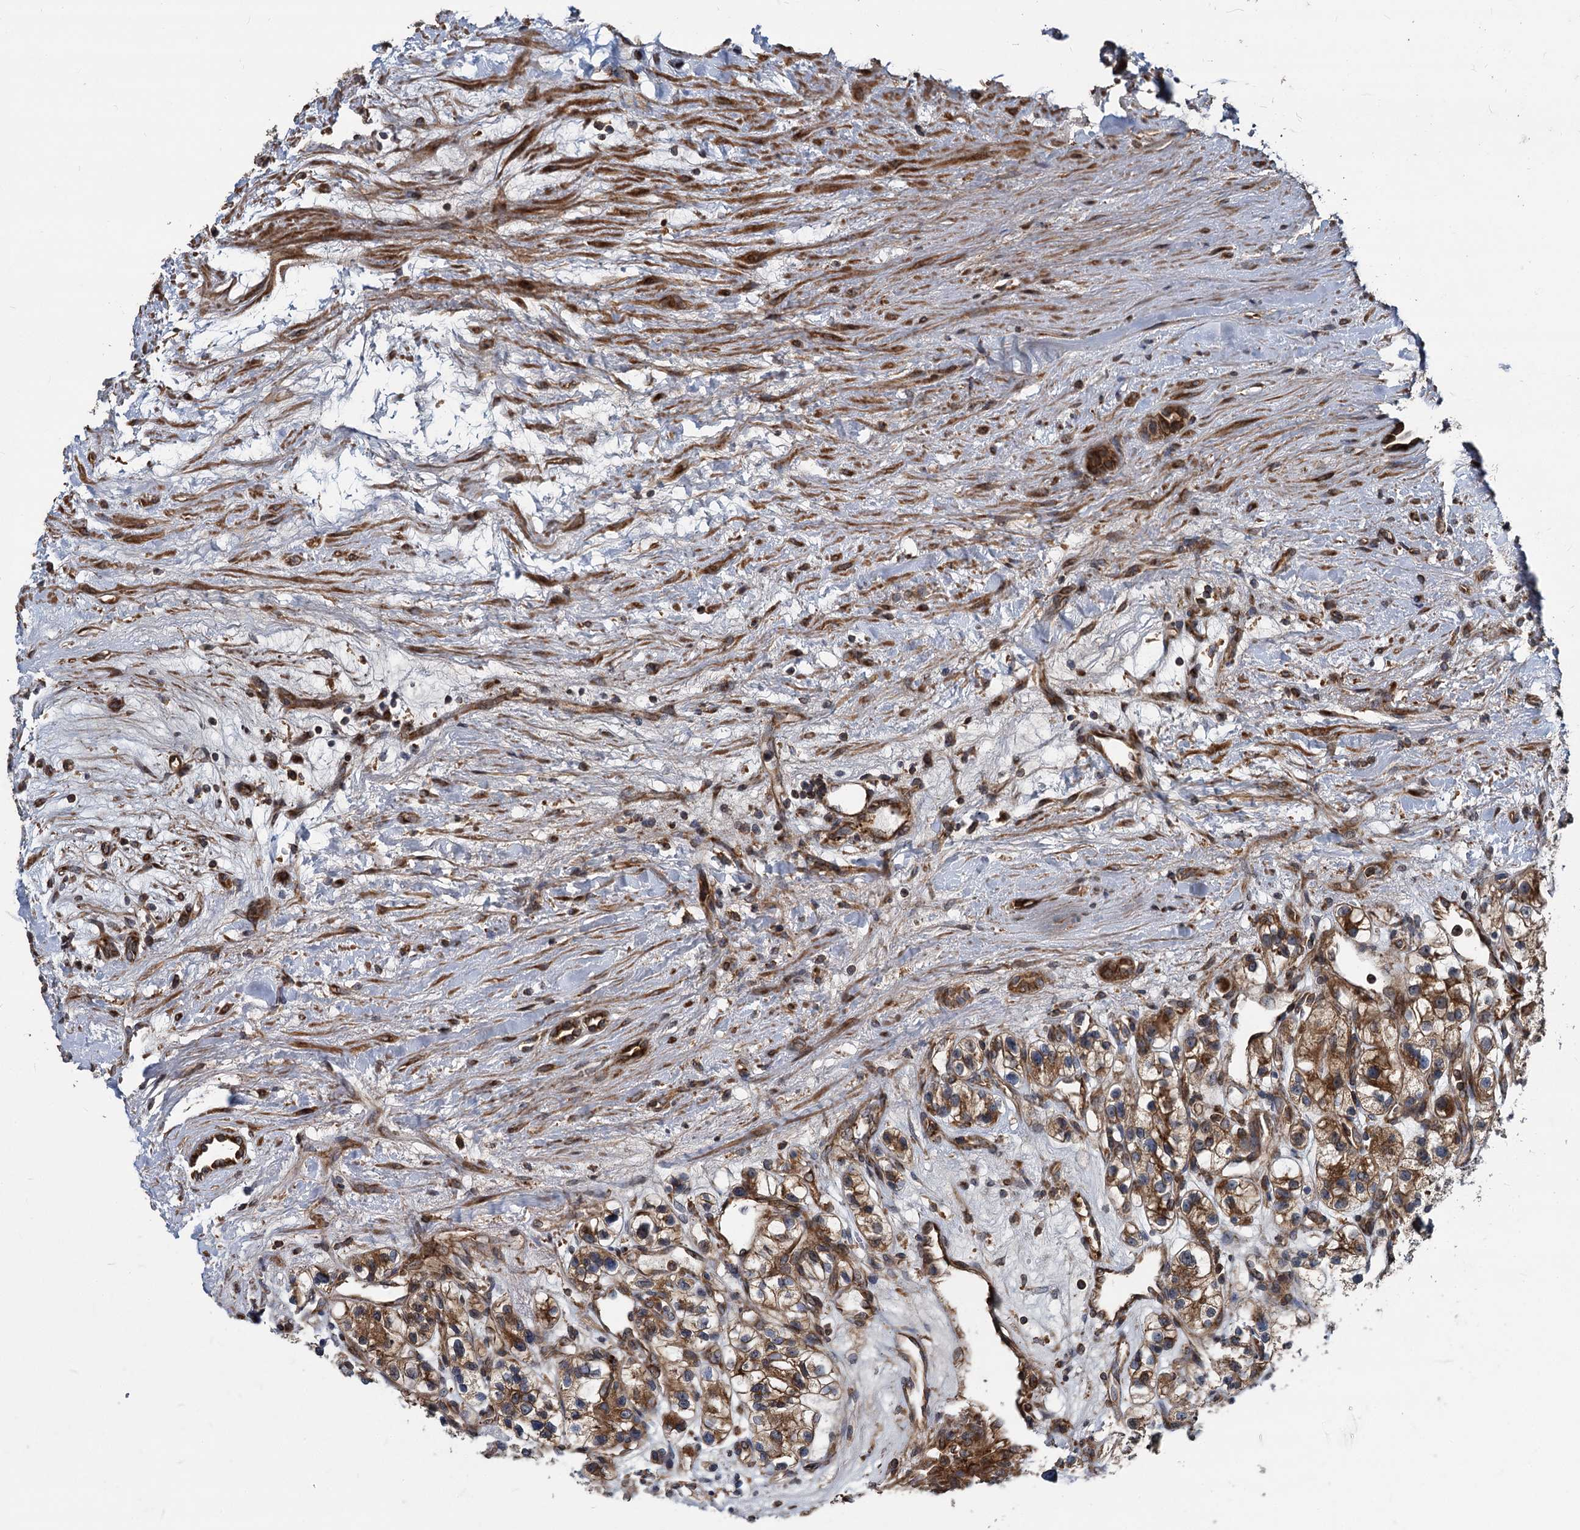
{"staining": {"intensity": "moderate", "quantity": "25%-75%", "location": "cytoplasmic/membranous"}, "tissue": "renal cancer", "cell_type": "Tumor cells", "image_type": "cancer", "snomed": [{"axis": "morphology", "description": "Adenocarcinoma, NOS"}, {"axis": "topography", "description": "Kidney"}], "caption": "Protein expression analysis of human adenocarcinoma (renal) reveals moderate cytoplasmic/membranous expression in about 25%-75% of tumor cells.", "gene": "STIM1", "patient": {"sex": "female", "age": 57}}